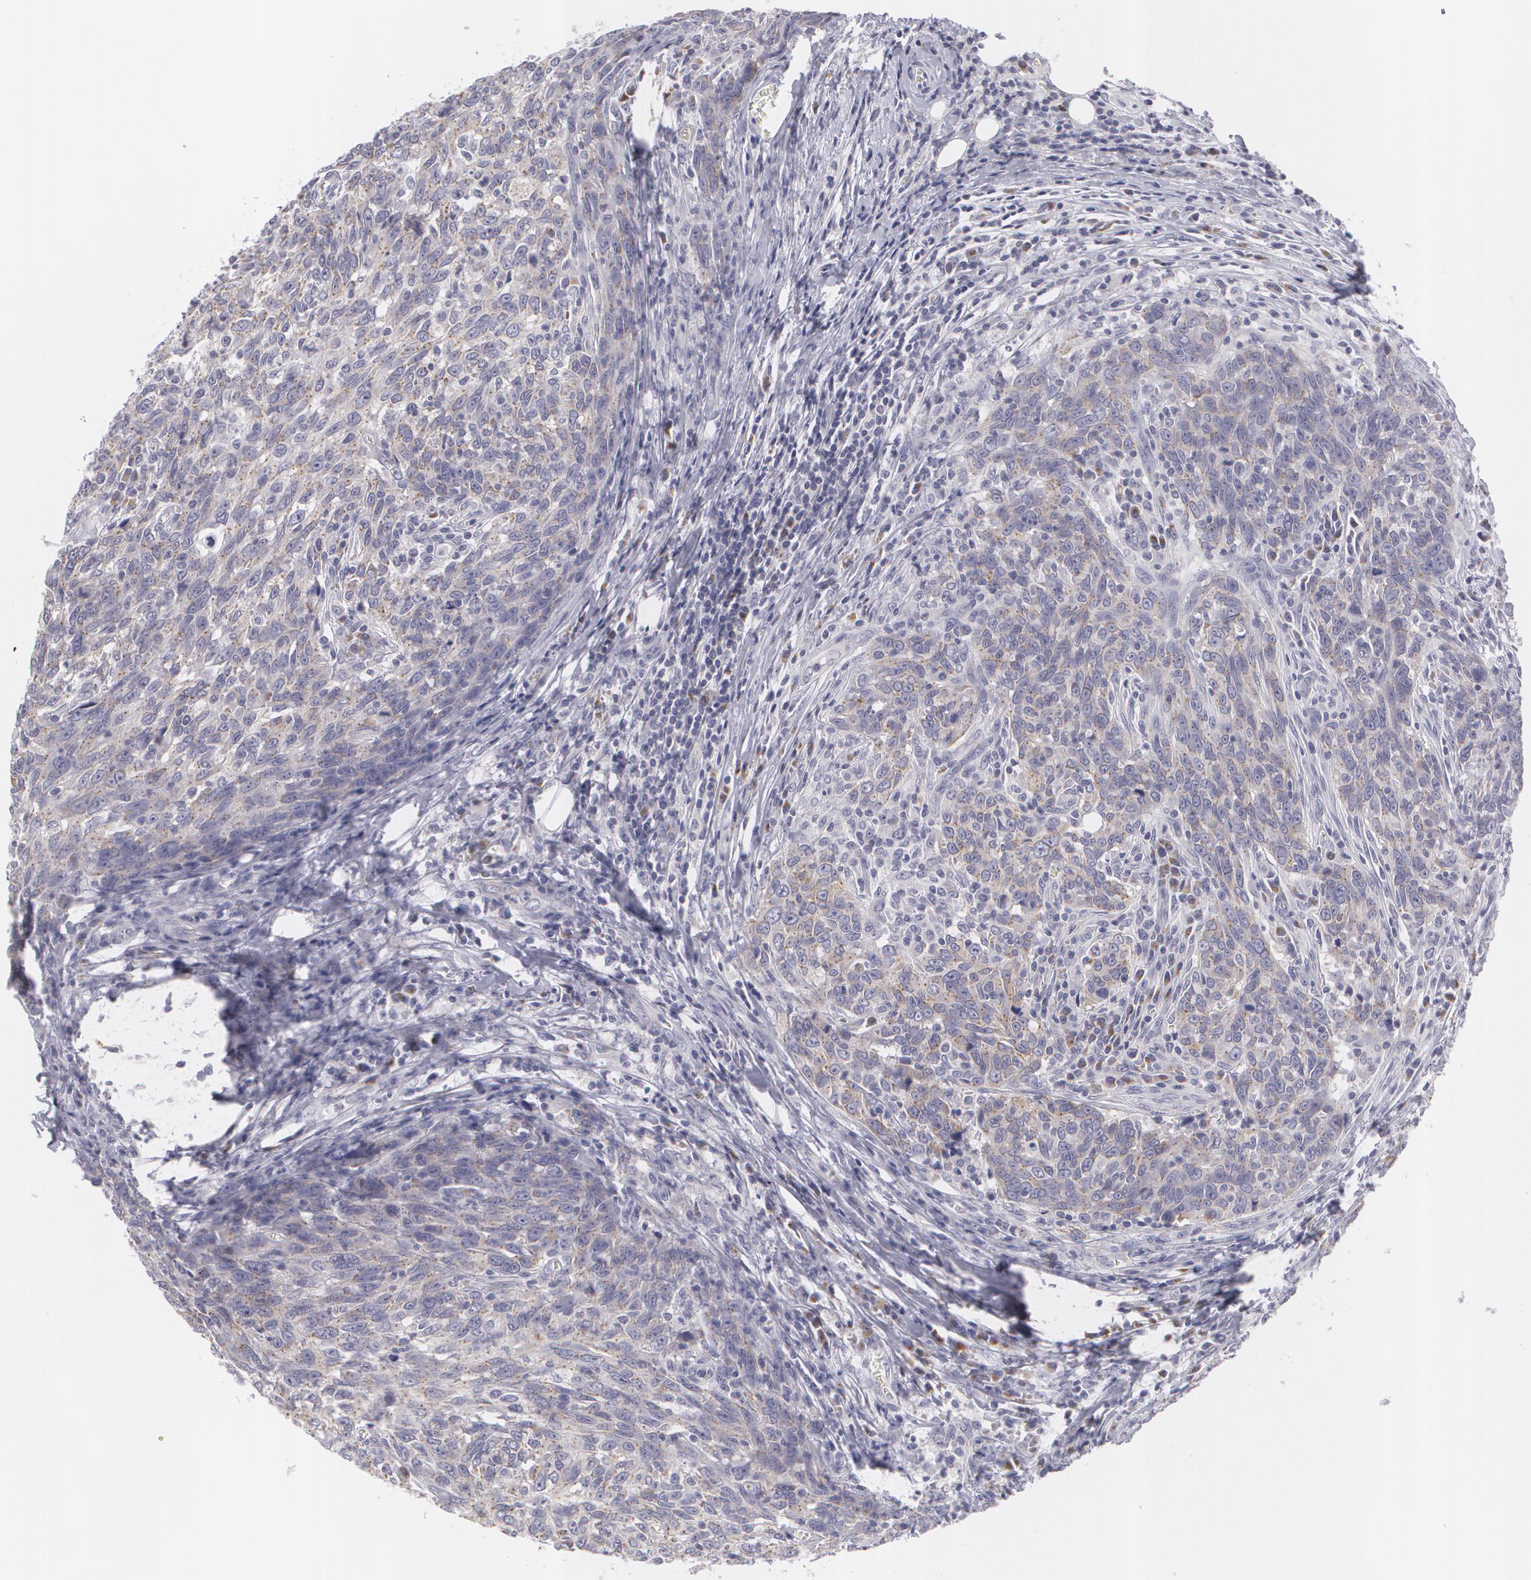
{"staining": {"intensity": "weak", "quantity": ">75%", "location": "cytoplasmic/membranous"}, "tissue": "breast cancer", "cell_type": "Tumor cells", "image_type": "cancer", "snomed": [{"axis": "morphology", "description": "Duct carcinoma"}, {"axis": "topography", "description": "Breast"}], "caption": "Protein expression analysis of breast intraductal carcinoma displays weak cytoplasmic/membranous expression in about >75% of tumor cells.", "gene": "MBNL3", "patient": {"sex": "female", "age": 50}}